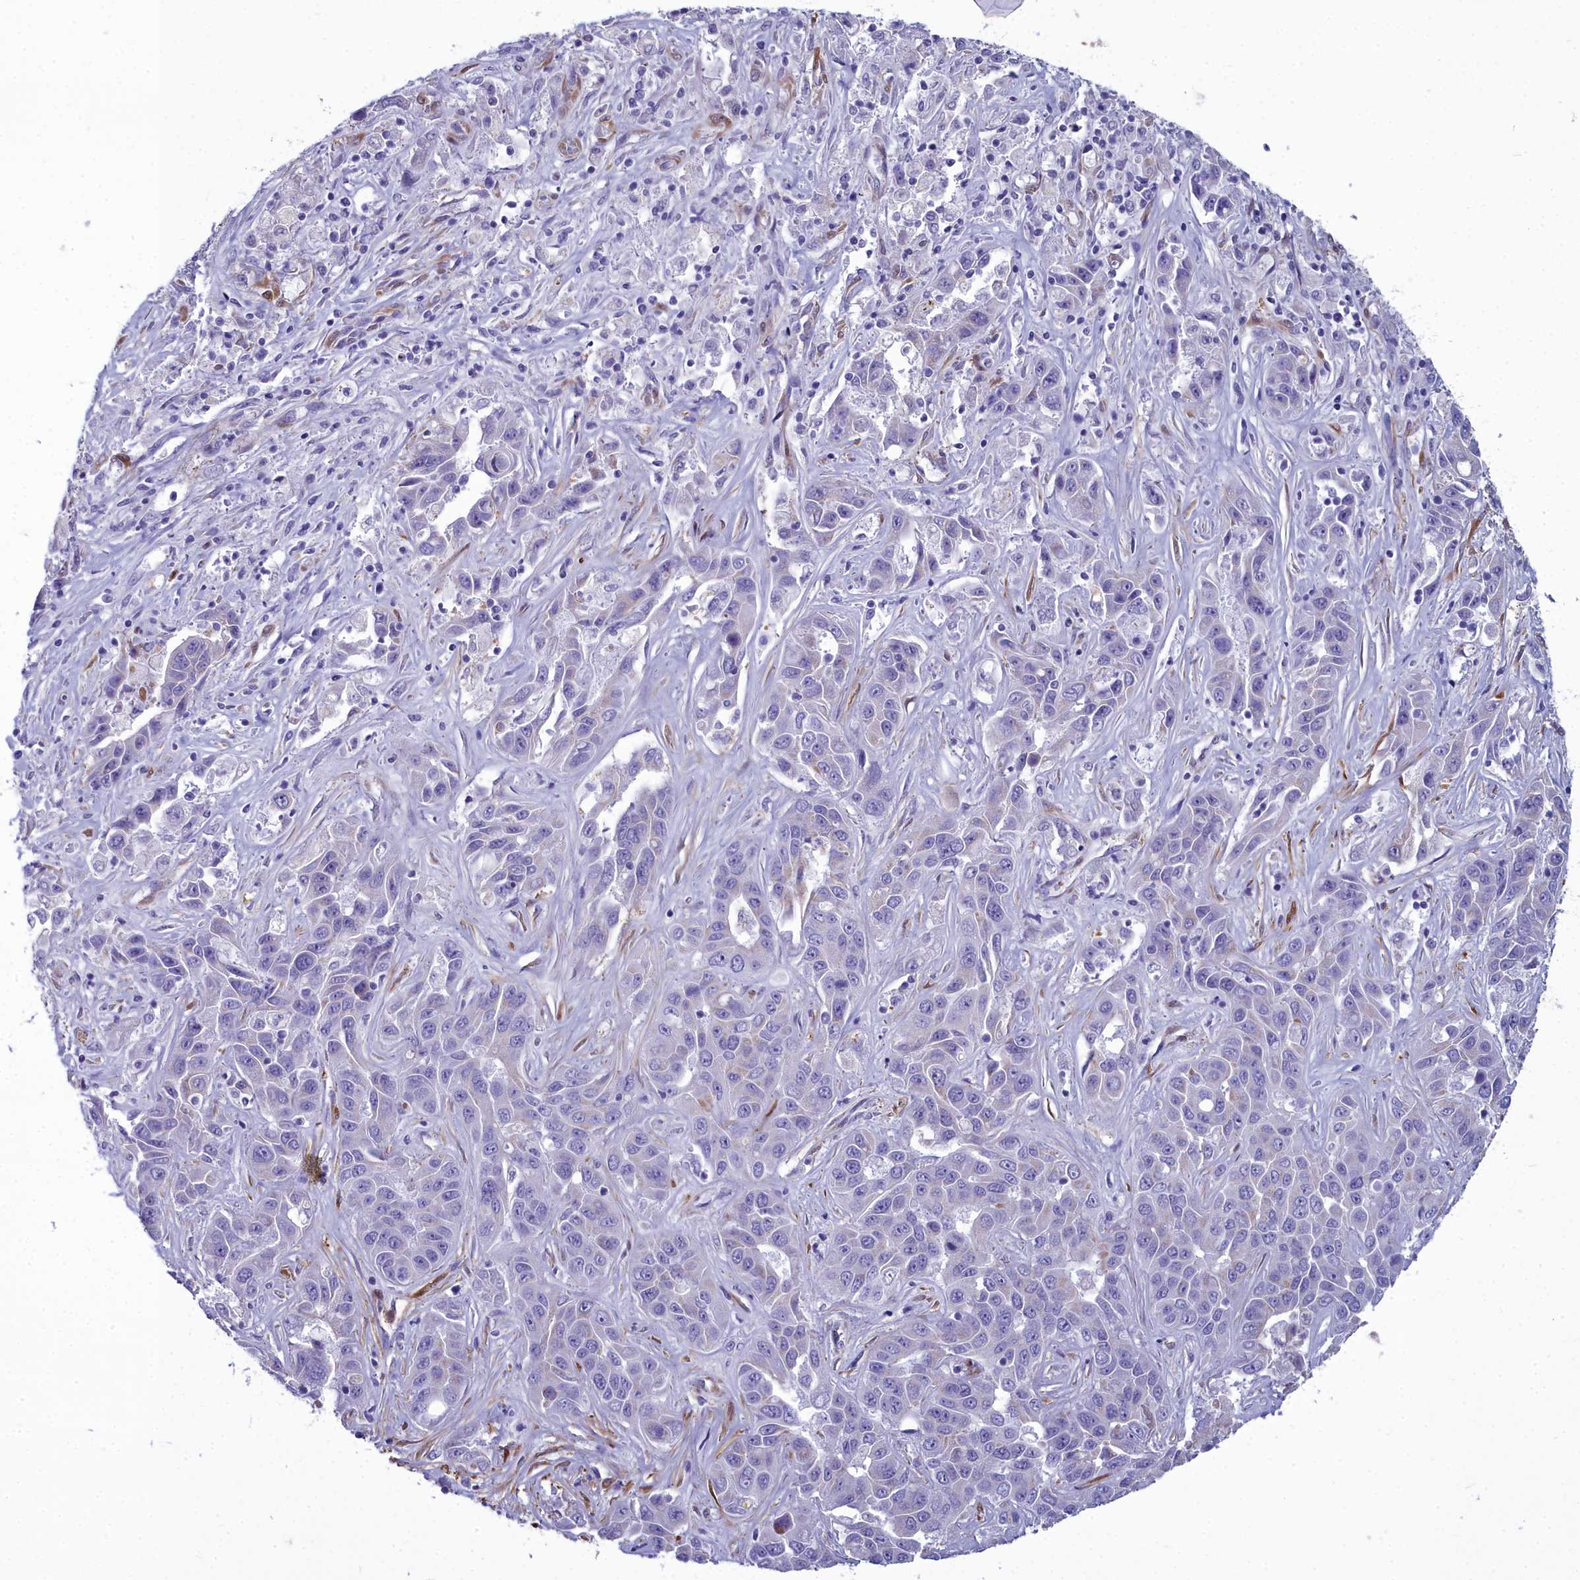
{"staining": {"intensity": "negative", "quantity": "none", "location": "none"}, "tissue": "liver cancer", "cell_type": "Tumor cells", "image_type": "cancer", "snomed": [{"axis": "morphology", "description": "Cholangiocarcinoma"}, {"axis": "topography", "description": "Liver"}], "caption": "High power microscopy micrograph of an IHC histopathology image of liver cholangiocarcinoma, revealing no significant positivity in tumor cells.", "gene": "PPP1R14A", "patient": {"sex": "female", "age": 52}}